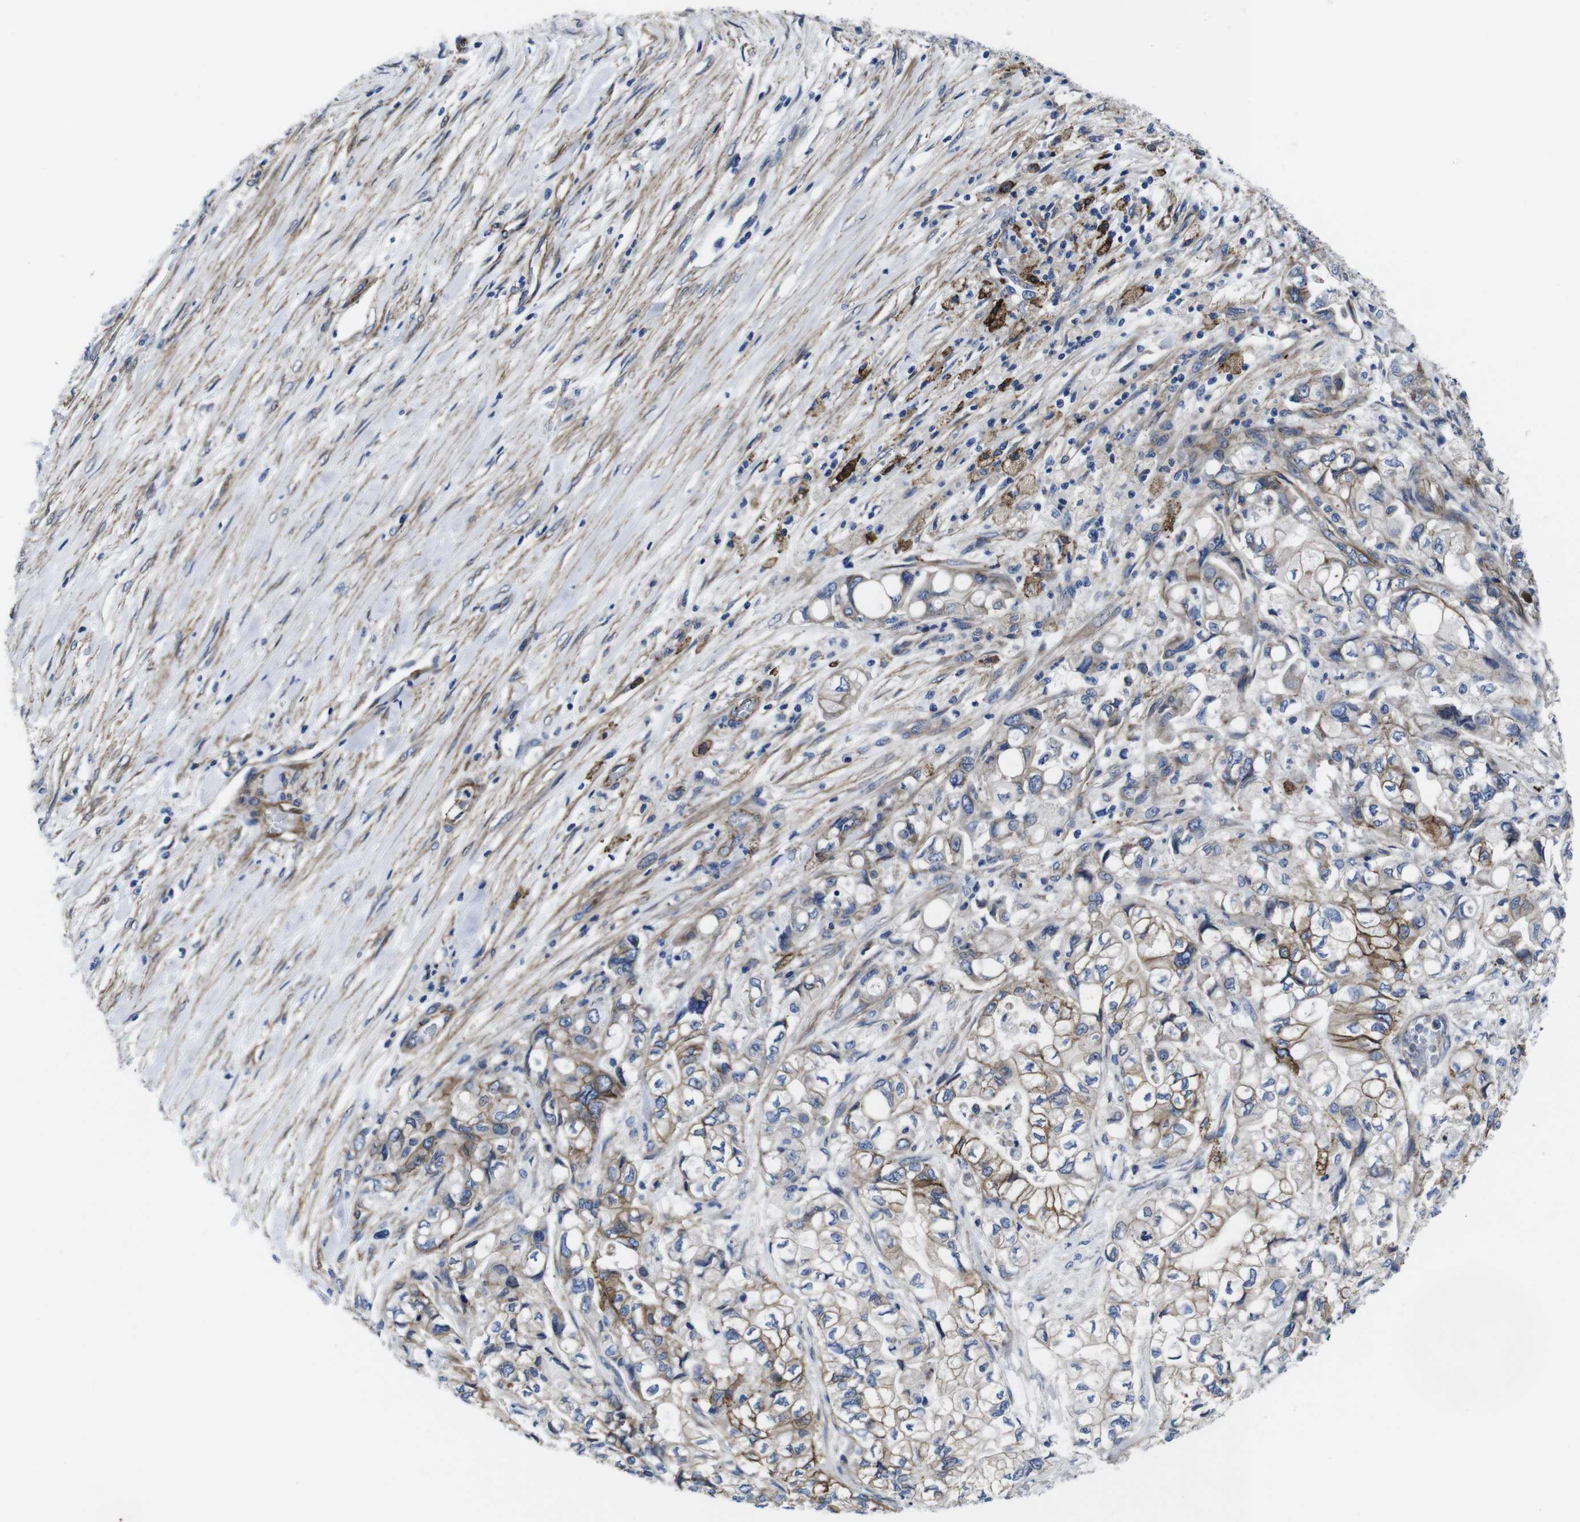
{"staining": {"intensity": "moderate", "quantity": "25%-75%", "location": "cytoplasmic/membranous"}, "tissue": "pancreatic cancer", "cell_type": "Tumor cells", "image_type": "cancer", "snomed": [{"axis": "morphology", "description": "Adenocarcinoma, NOS"}, {"axis": "topography", "description": "Pancreas"}], "caption": "A brown stain highlights moderate cytoplasmic/membranous expression of a protein in human pancreatic cancer tumor cells.", "gene": "NUMB", "patient": {"sex": "male", "age": 79}}